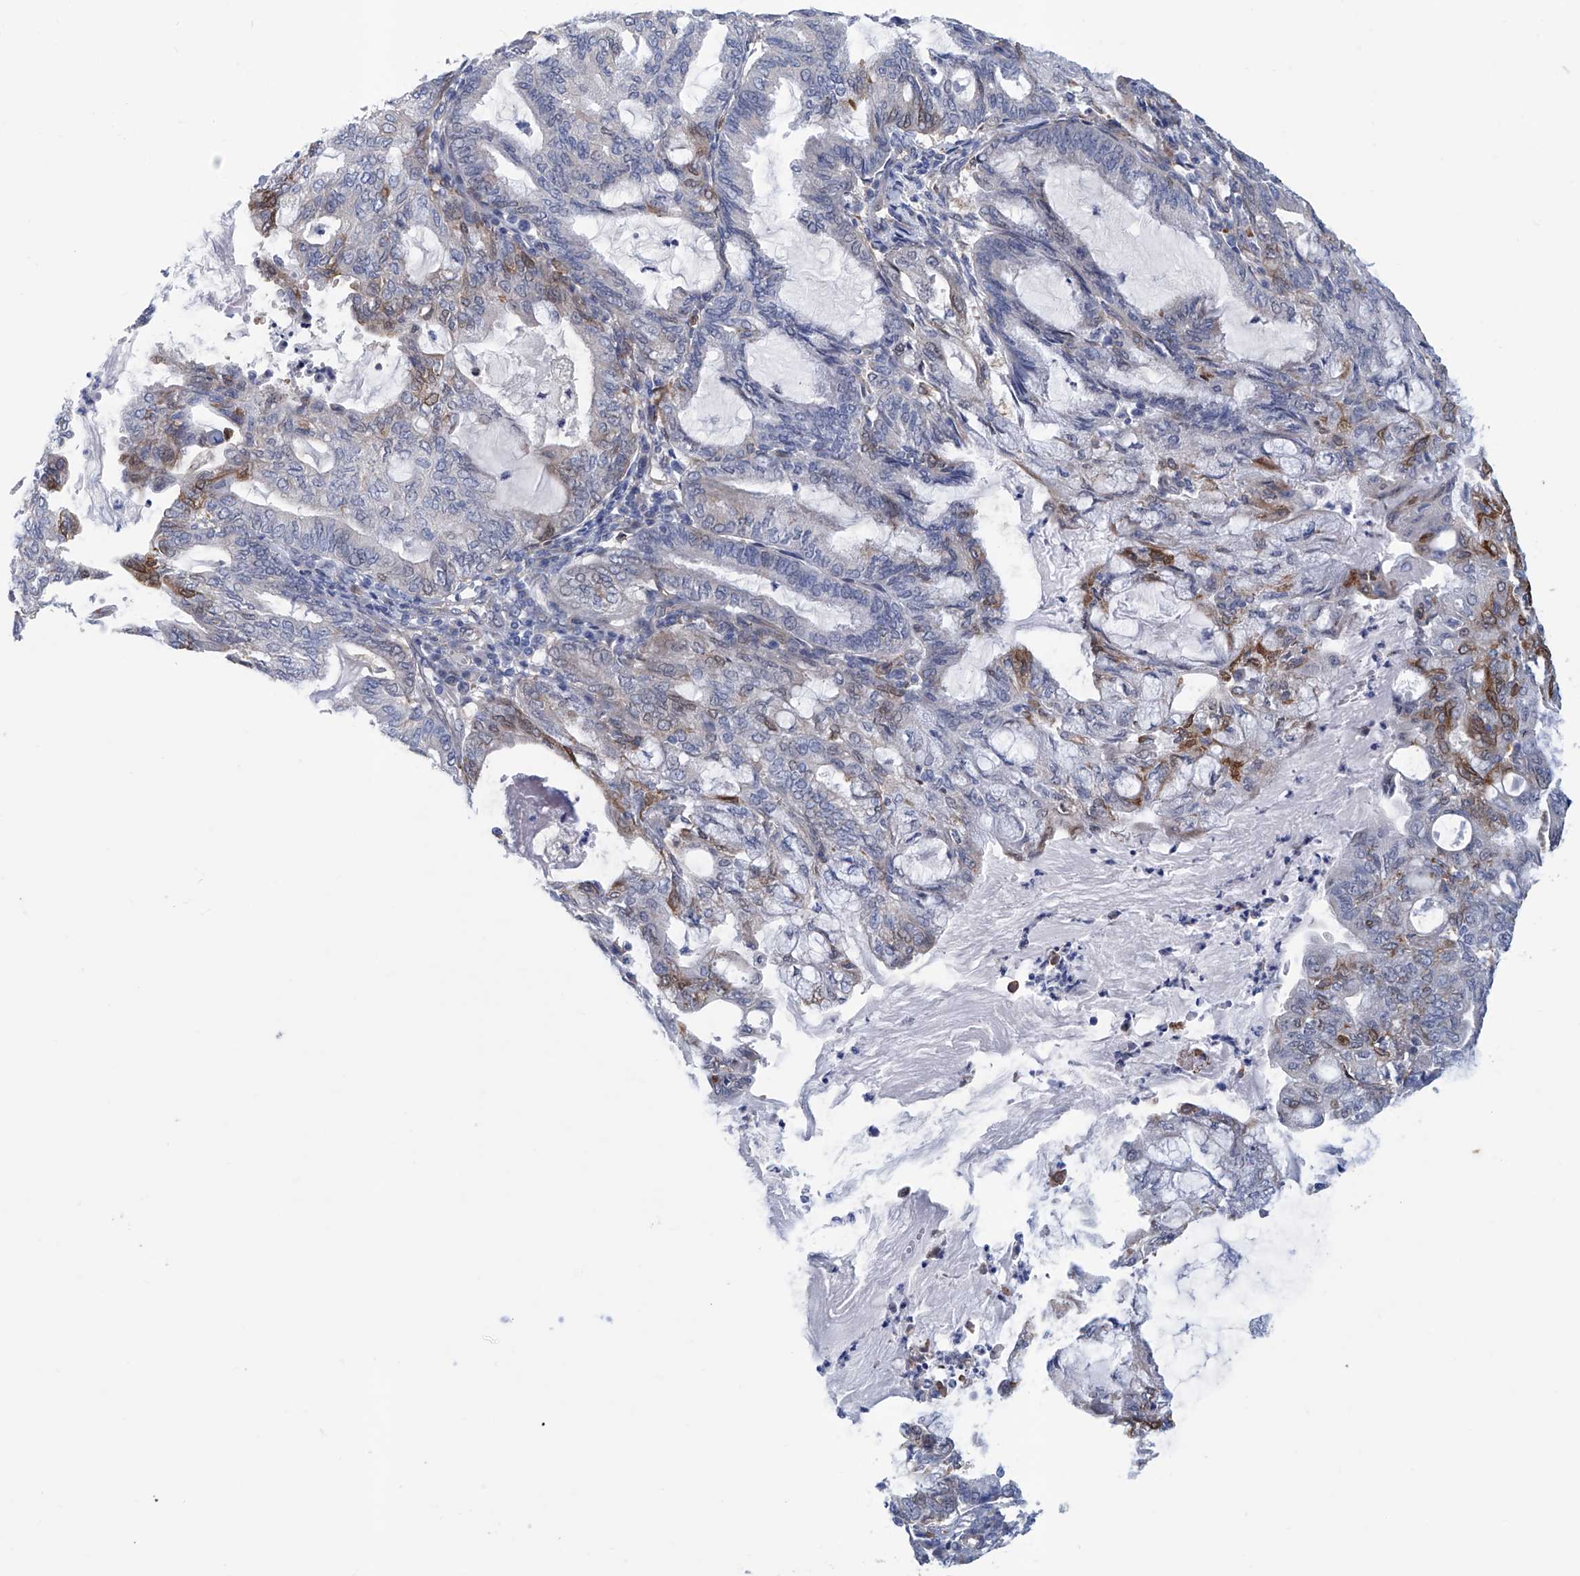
{"staining": {"intensity": "moderate", "quantity": "<25%", "location": "cytoplasmic/membranous"}, "tissue": "endometrial cancer", "cell_type": "Tumor cells", "image_type": "cancer", "snomed": [{"axis": "morphology", "description": "Adenocarcinoma, NOS"}, {"axis": "topography", "description": "Endometrium"}], "caption": "This micrograph exhibits immunohistochemistry staining of human endometrial adenocarcinoma, with low moderate cytoplasmic/membranous expression in about <25% of tumor cells.", "gene": "TNN", "patient": {"sex": "female", "age": 86}}